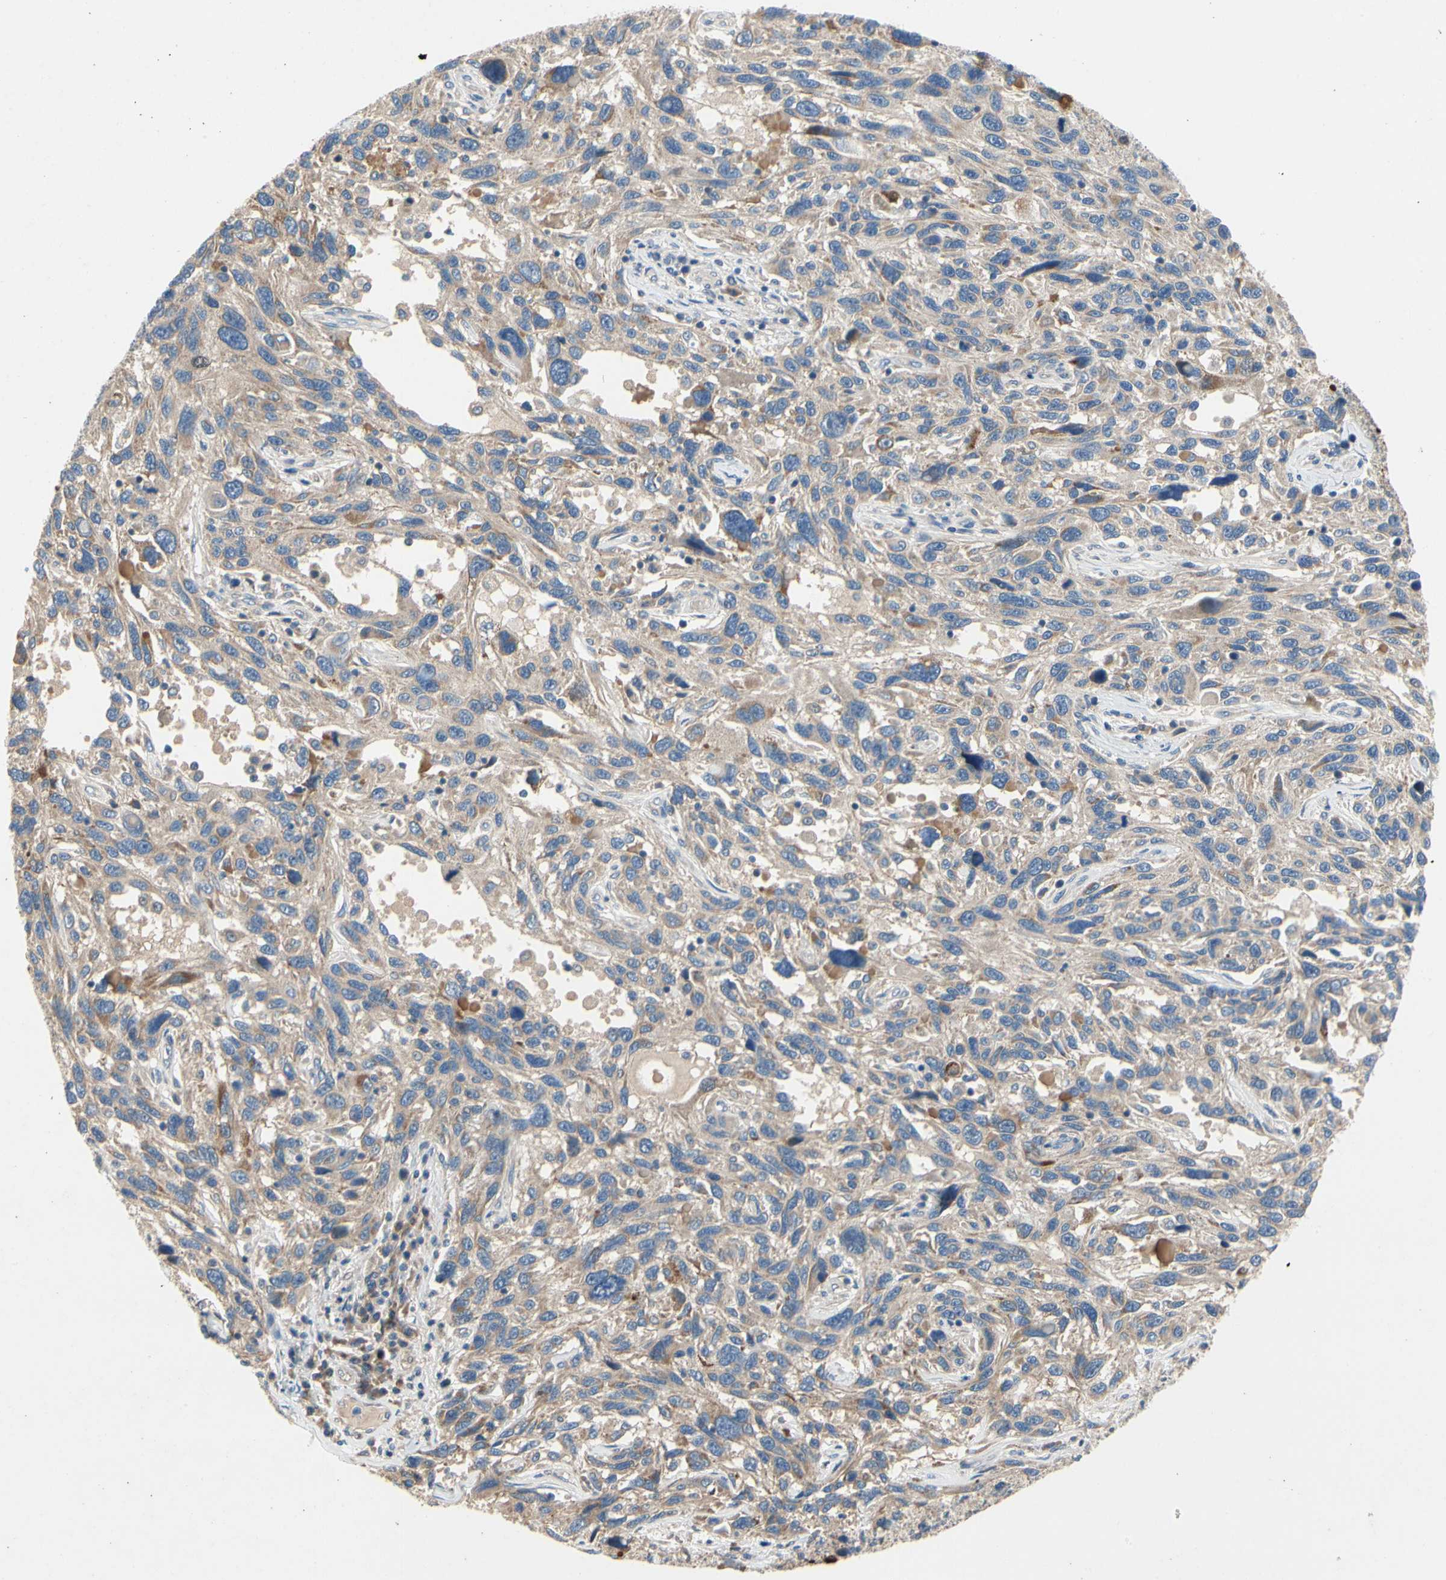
{"staining": {"intensity": "weak", "quantity": ">75%", "location": "cytoplasmic/membranous"}, "tissue": "melanoma", "cell_type": "Tumor cells", "image_type": "cancer", "snomed": [{"axis": "morphology", "description": "Malignant melanoma, NOS"}, {"axis": "topography", "description": "Skin"}], "caption": "Immunohistochemistry staining of malignant melanoma, which demonstrates low levels of weak cytoplasmic/membranous positivity in about >75% of tumor cells indicating weak cytoplasmic/membranous protein expression. The staining was performed using DAB (brown) for protein detection and nuclei were counterstained in hematoxylin (blue).", "gene": "KLHDC8B", "patient": {"sex": "male", "age": 53}}